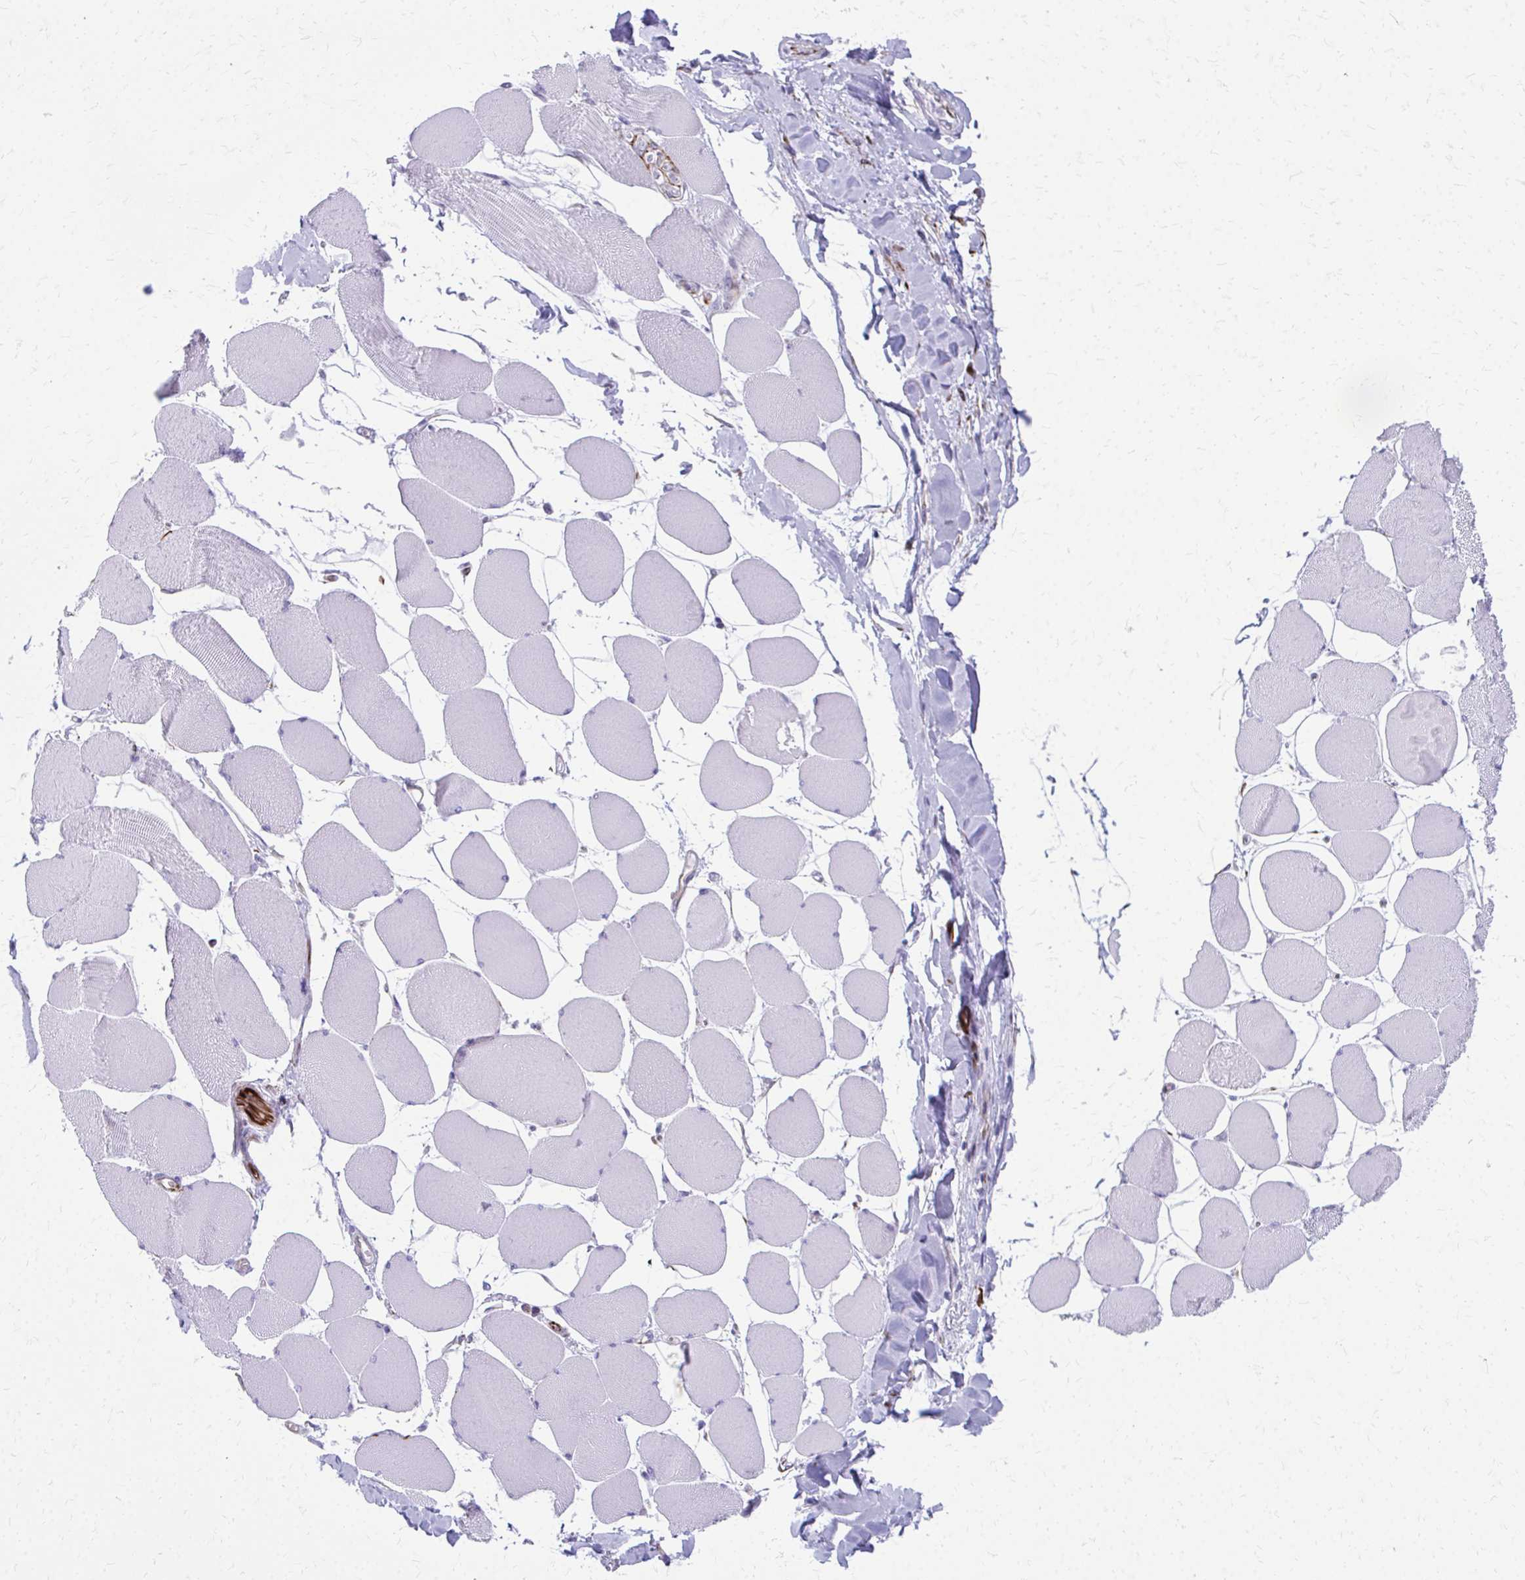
{"staining": {"intensity": "negative", "quantity": "none", "location": "none"}, "tissue": "skeletal muscle", "cell_type": "Myocytes", "image_type": "normal", "snomed": [{"axis": "morphology", "description": "Normal tissue, NOS"}, {"axis": "topography", "description": "Skeletal muscle"}], "caption": "High magnification brightfield microscopy of unremarkable skeletal muscle stained with DAB (brown) and counterstained with hematoxylin (blue): myocytes show no significant staining. Nuclei are stained in blue.", "gene": "TRIM6", "patient": {"sex": "female", "age": 75}}